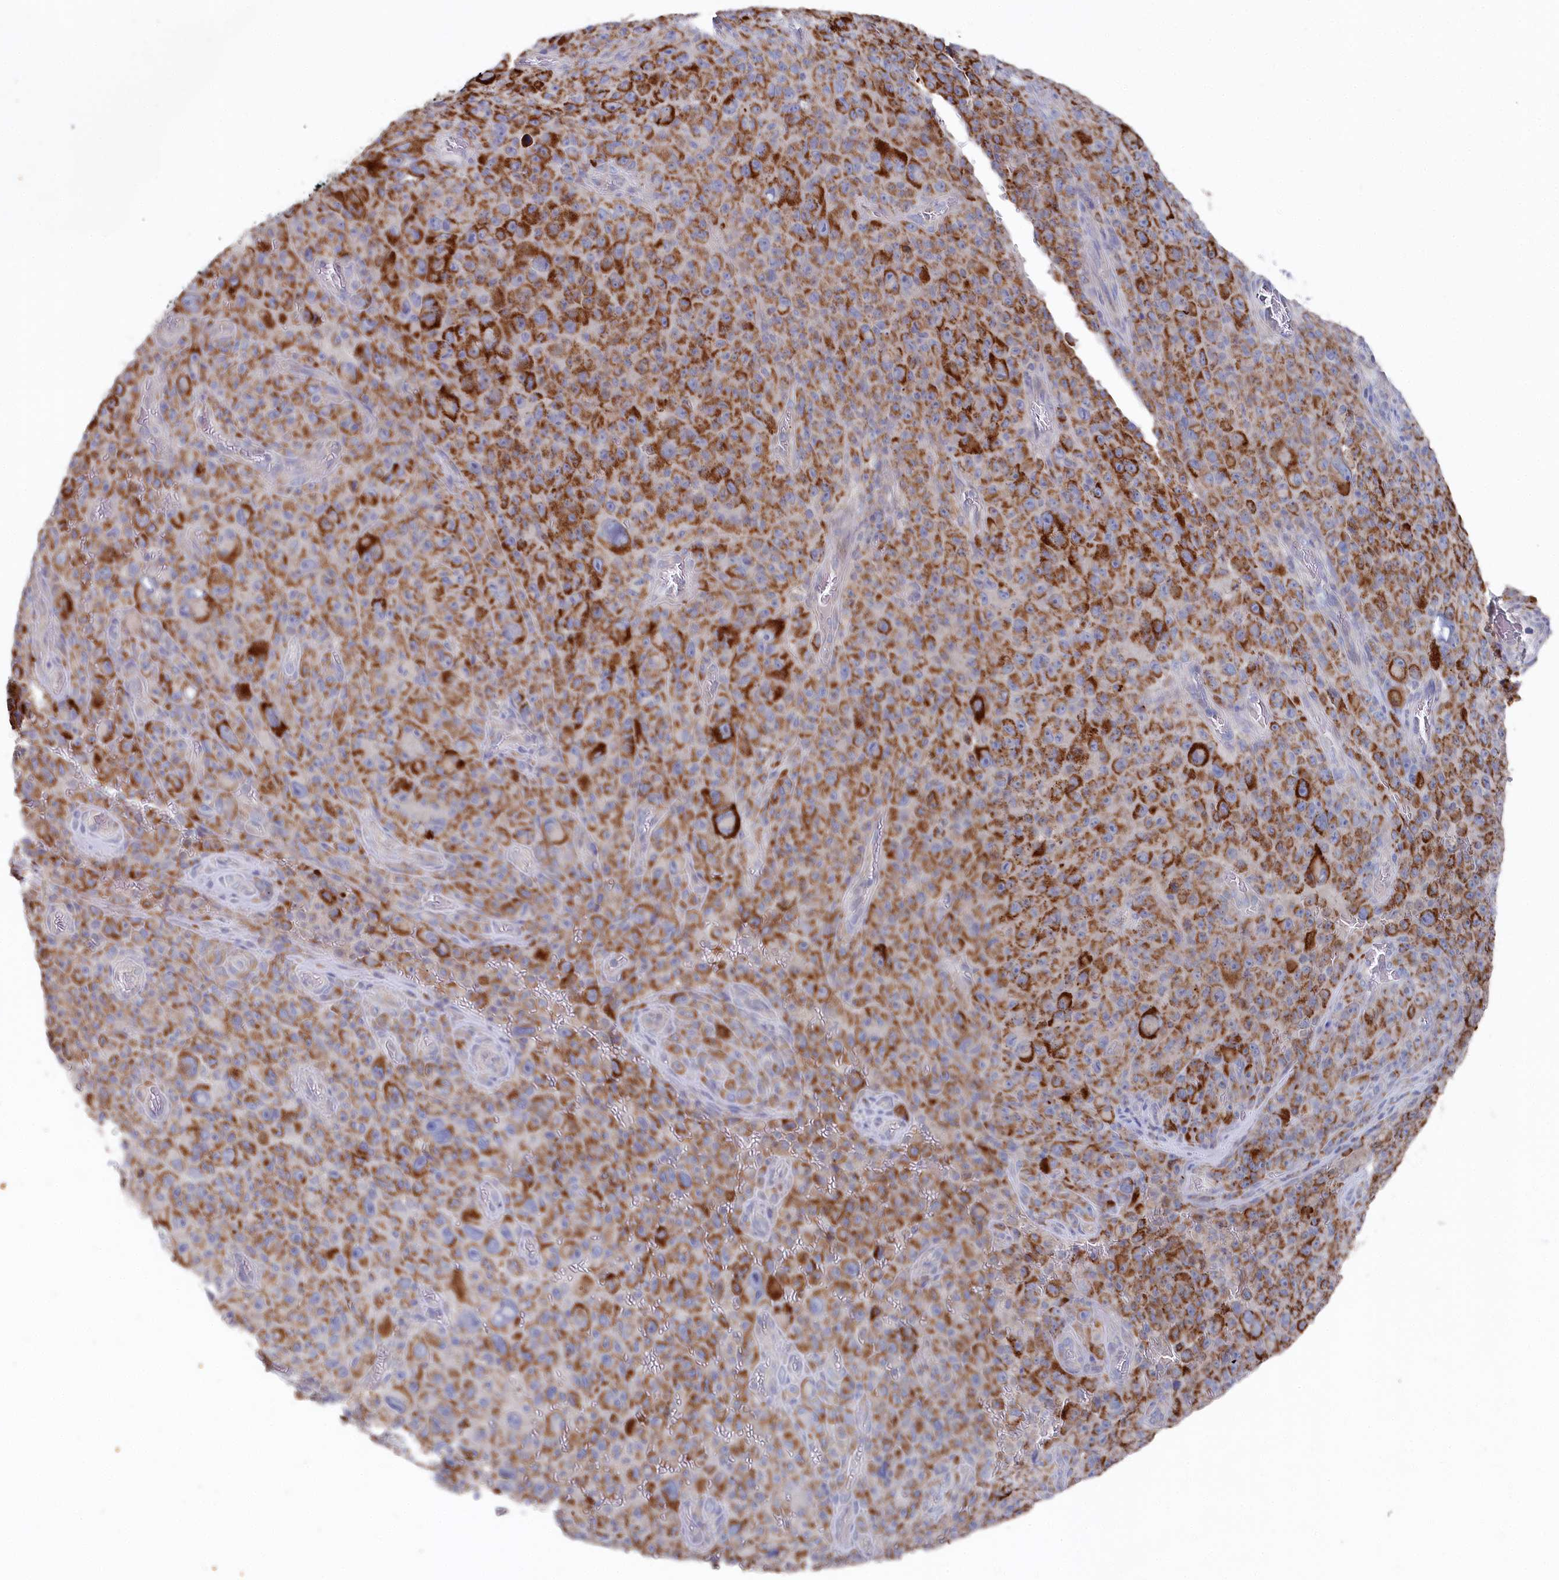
{"staining": {"intensity": "strong", "quantity": ">75%", "location": "cytoplasmic/membranous"}, "tissue": "melanoma", "cell_type": "Tumor cells", "image_type": "cancer", "snomed": [{"axis": "morphology", "description": "Malignant melanoma, NOS"}, {"axis": "topography", "description": "Skin"}], "caption": "Brown immunohistochemical staining in human malignant melanoma exhibits strong cytoplasmic/membranous positivity in about >75% of tumor cells.", "gene": "GLS2", "patient": {"sex": "female", "age": 82}}